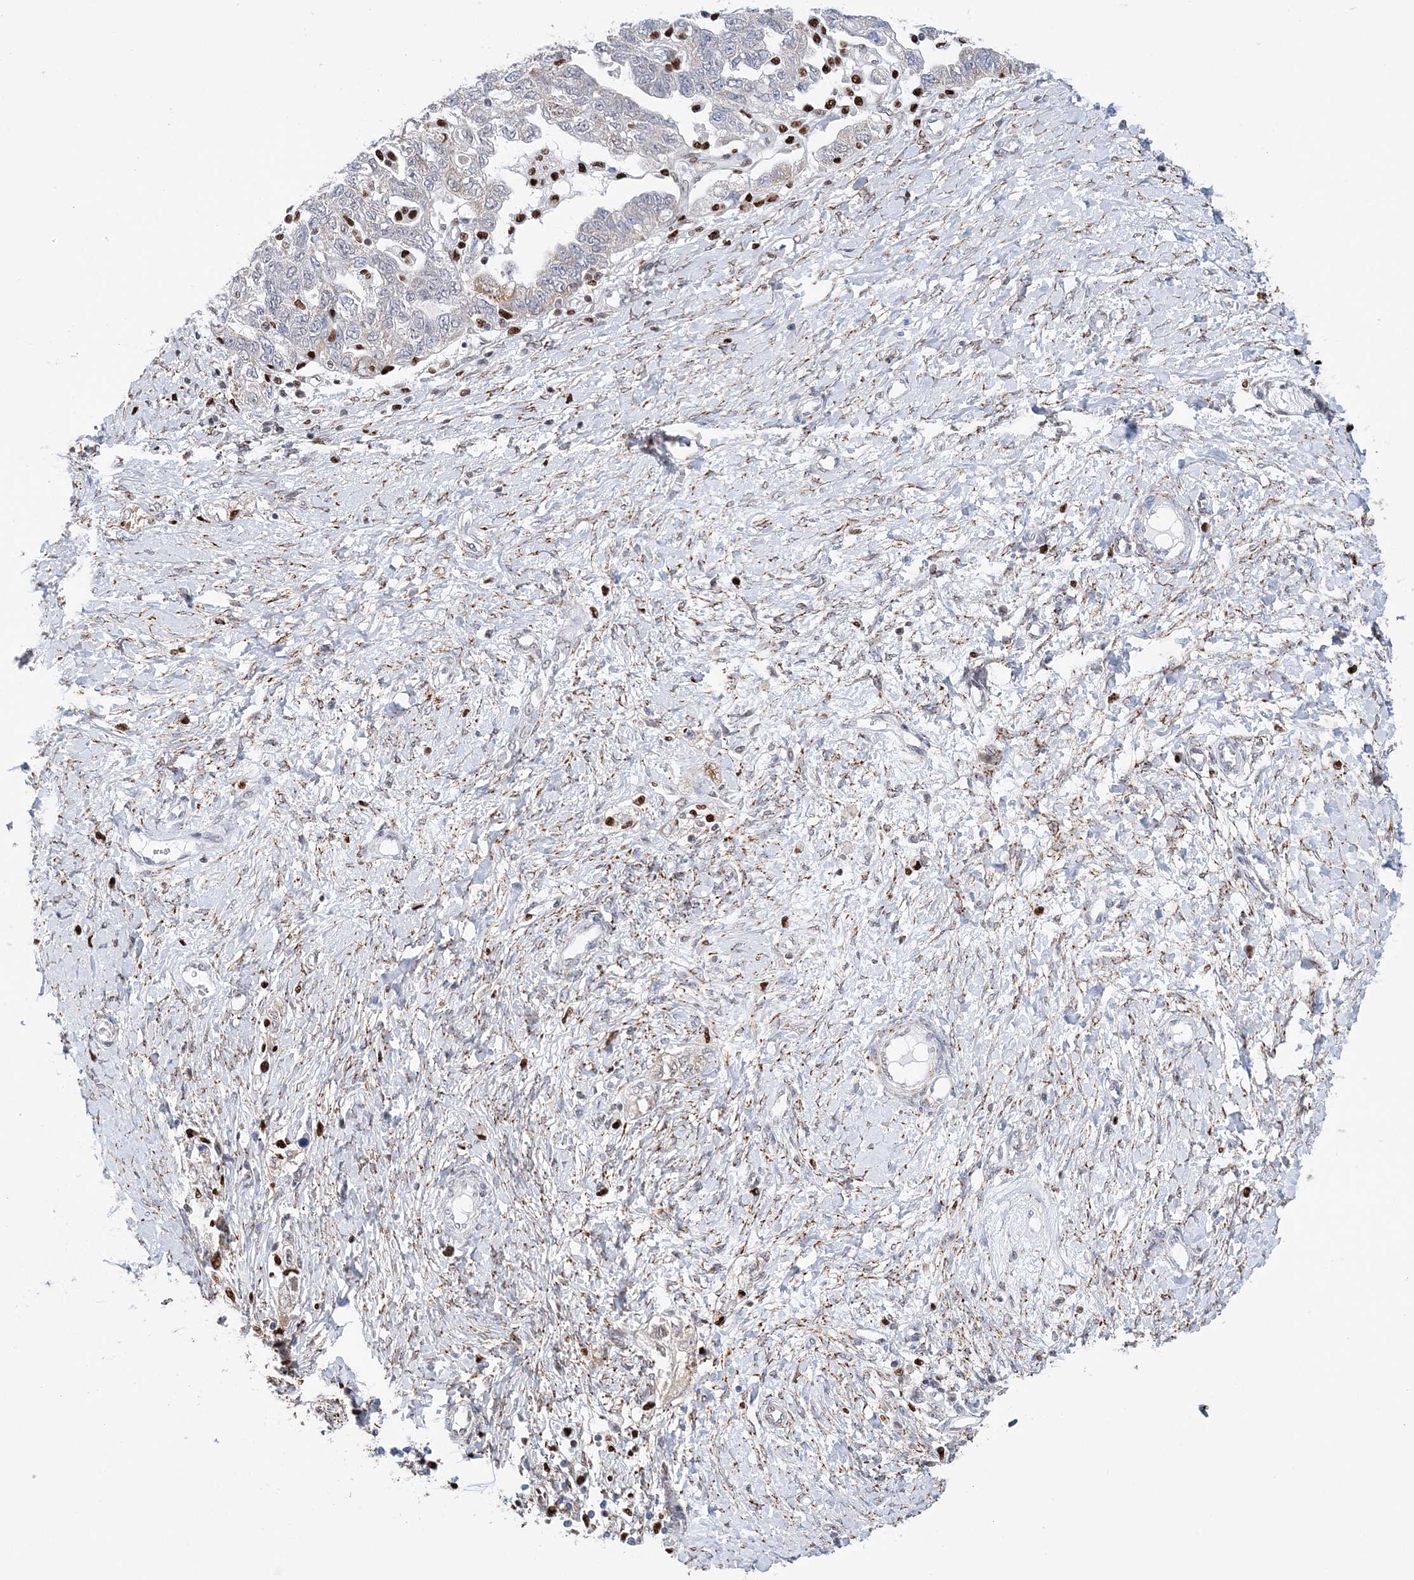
{"staining": {"intensity": "weak", "quantity": "<25%", "location": "cytoplasmic/membranous"}, "tissue": "ovarian cancer", "cell_type": "Tumor cells", "image_type": "cancer", "snomed": [{"axis": "morphology", "description": "Carcinoma, NOS"}, {"axis": "morphology", "description": "Cystadenocarcinoma, serous, NOS"}, {"axis": "topography", "description": "Ovary"}], "caption": "Immunohistochemistry (IHC) photomicrograph of ovarian cancer (carcinoma) stained for a protein (brown), which displays no expression in tumor cells.", "gene": "NIT2", "patient": {"sex": "female", "age": 69}}